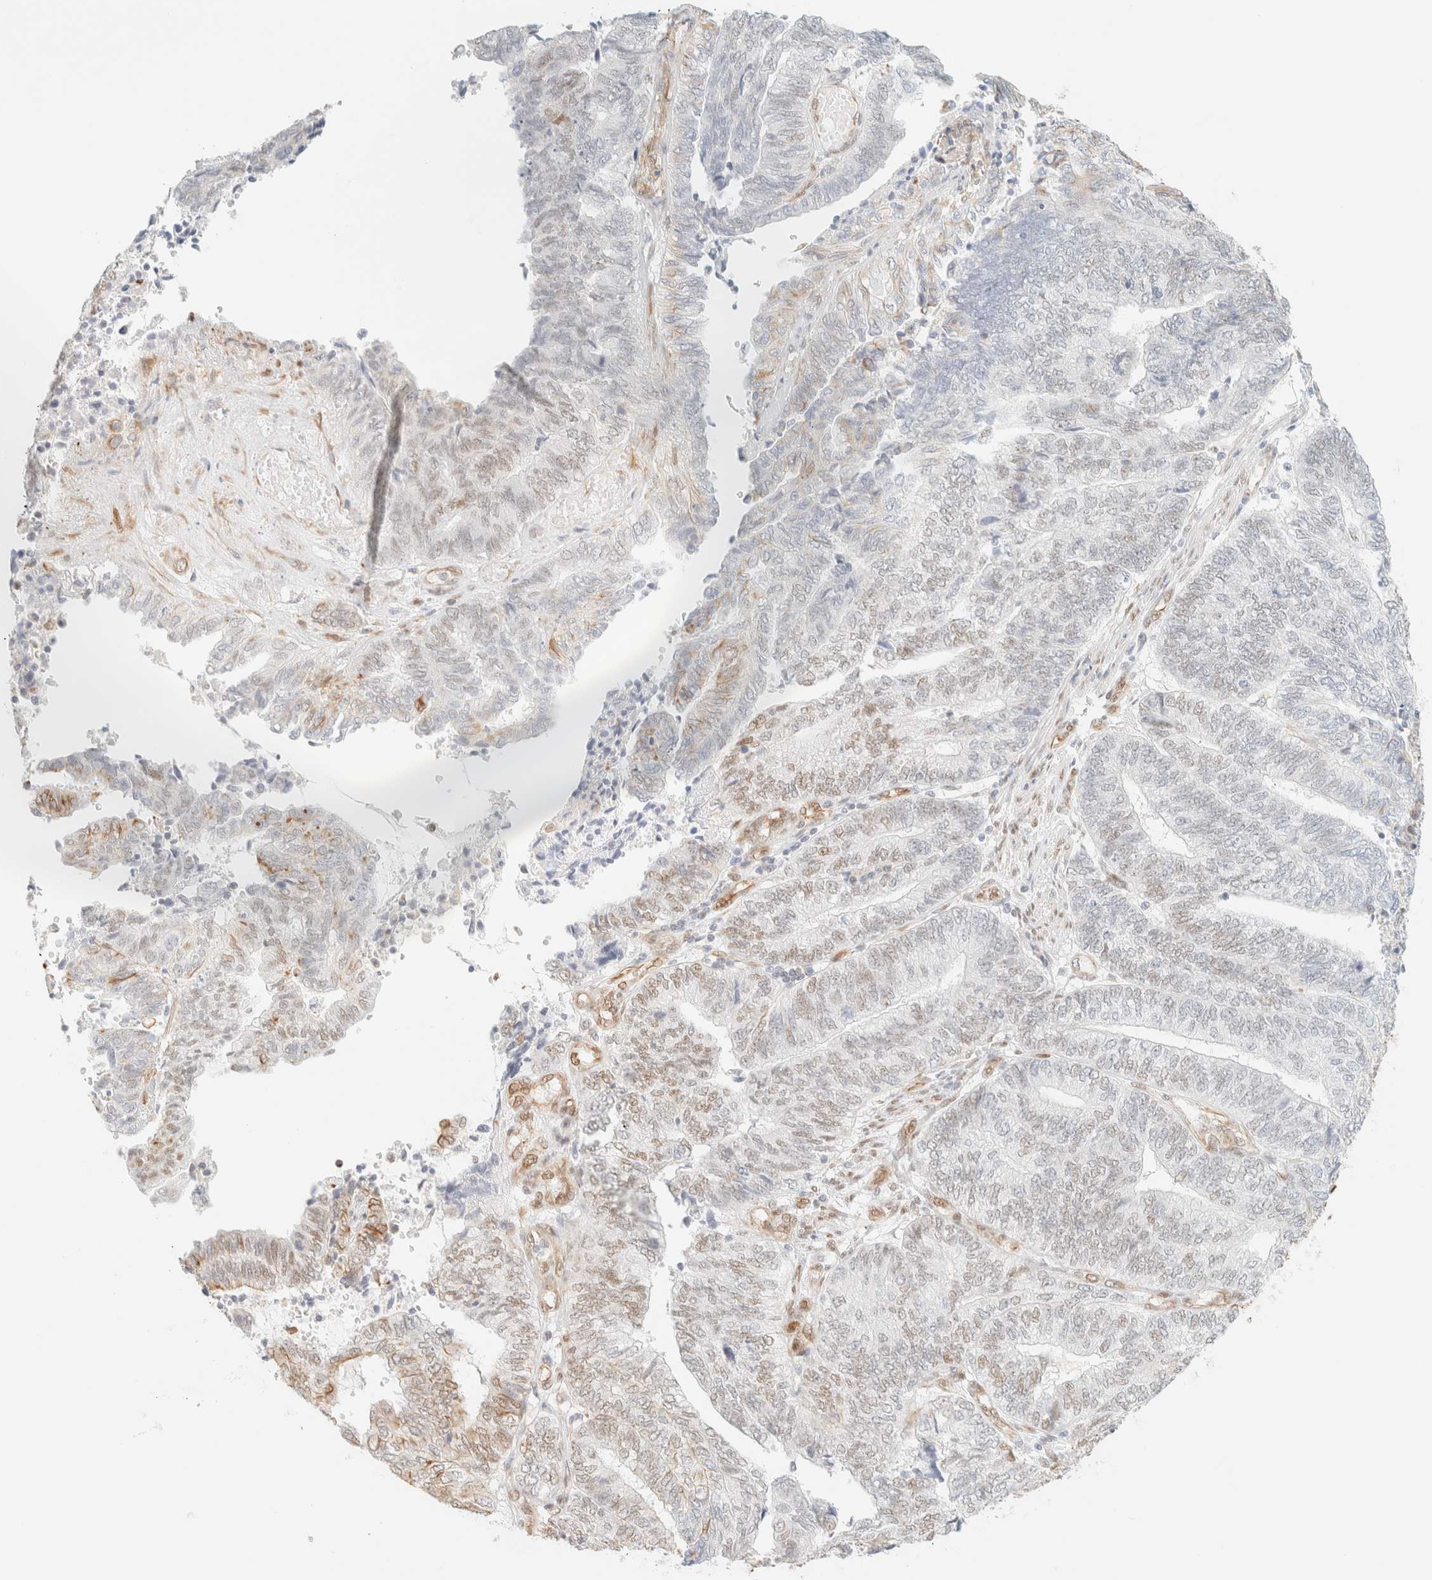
{"staining": {"intensity": "weak", "quantity": "<25%", "location": "nuclear"}, "tissue": "endometrial cancer", "cell_type": "Tumor cells", "image_type": "cancer", "snomed": [{"axis": "morphology", "description": "Adenocarcinoma, NOS"}, {"axis": "topography", "description": "Uterus"}, {"axis": "topography", "description": "Endometrium"}], "caption": "A micrograph of human adenocarcinoma (endometrial) is negative for staining in tumor cells.", "gene": "ZSCAN18", "patient": {"sex": "female", "age": 70}}